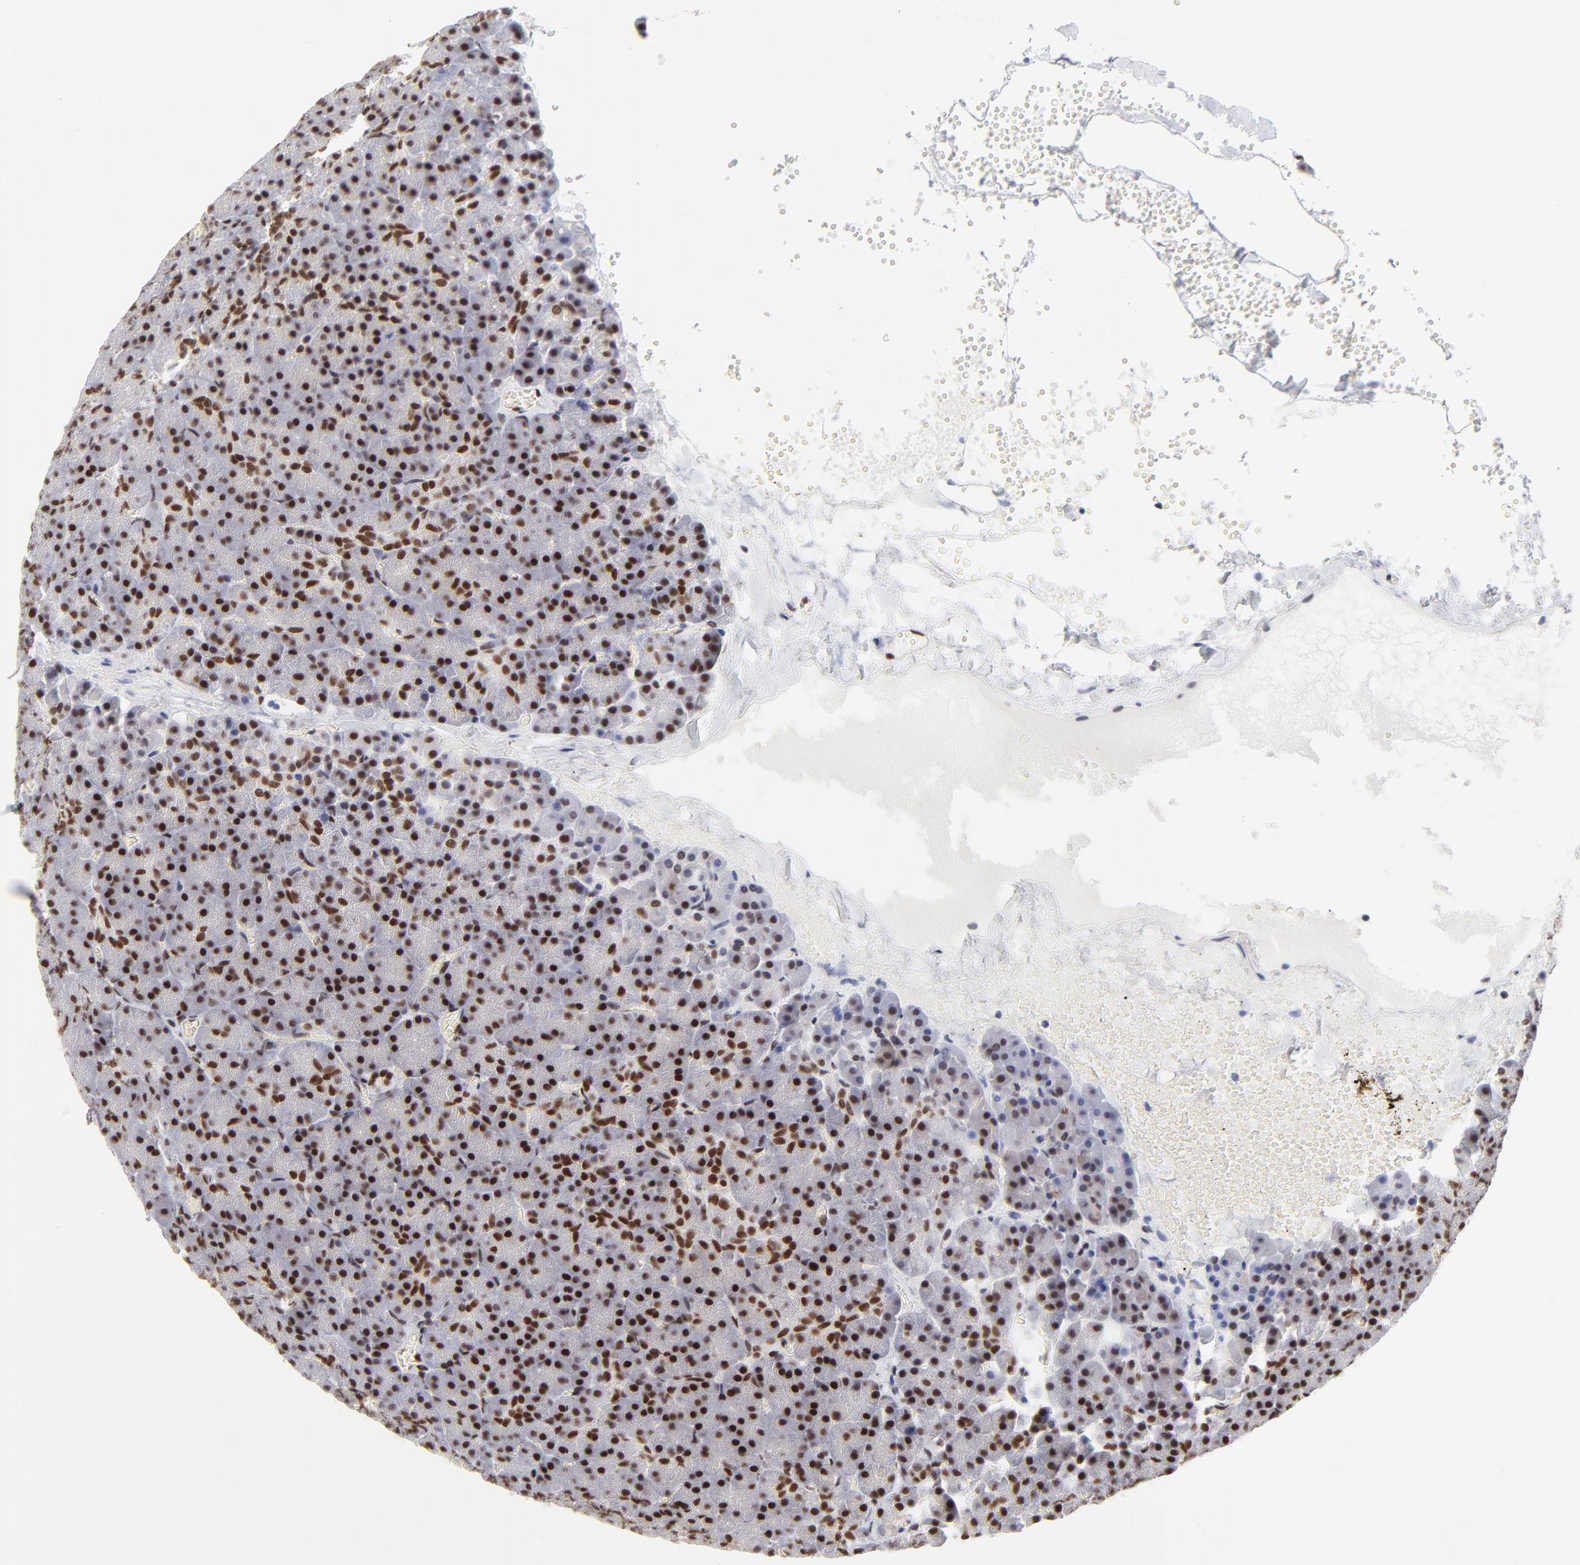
{"staining": {"intensity": "strong", "quantity": ">75%", "location": "nuclear"}, "tissue": "pancreas", "cell_type": "Exocrine glandular cells", "image_type": "normal", "snomed": [{"axis": "morphology", "description": "Normal tissue, NOS"}, {"axis": "topography", "description": "Pancreas"}], "caption": "Brown immunohistochemical staining in normal human pancreas shows strong nuclear staining in approximately >75% of exocrine glandular cells.", "gene": "ZMYM3", "patient": {"sex": "female", "age": 35}}